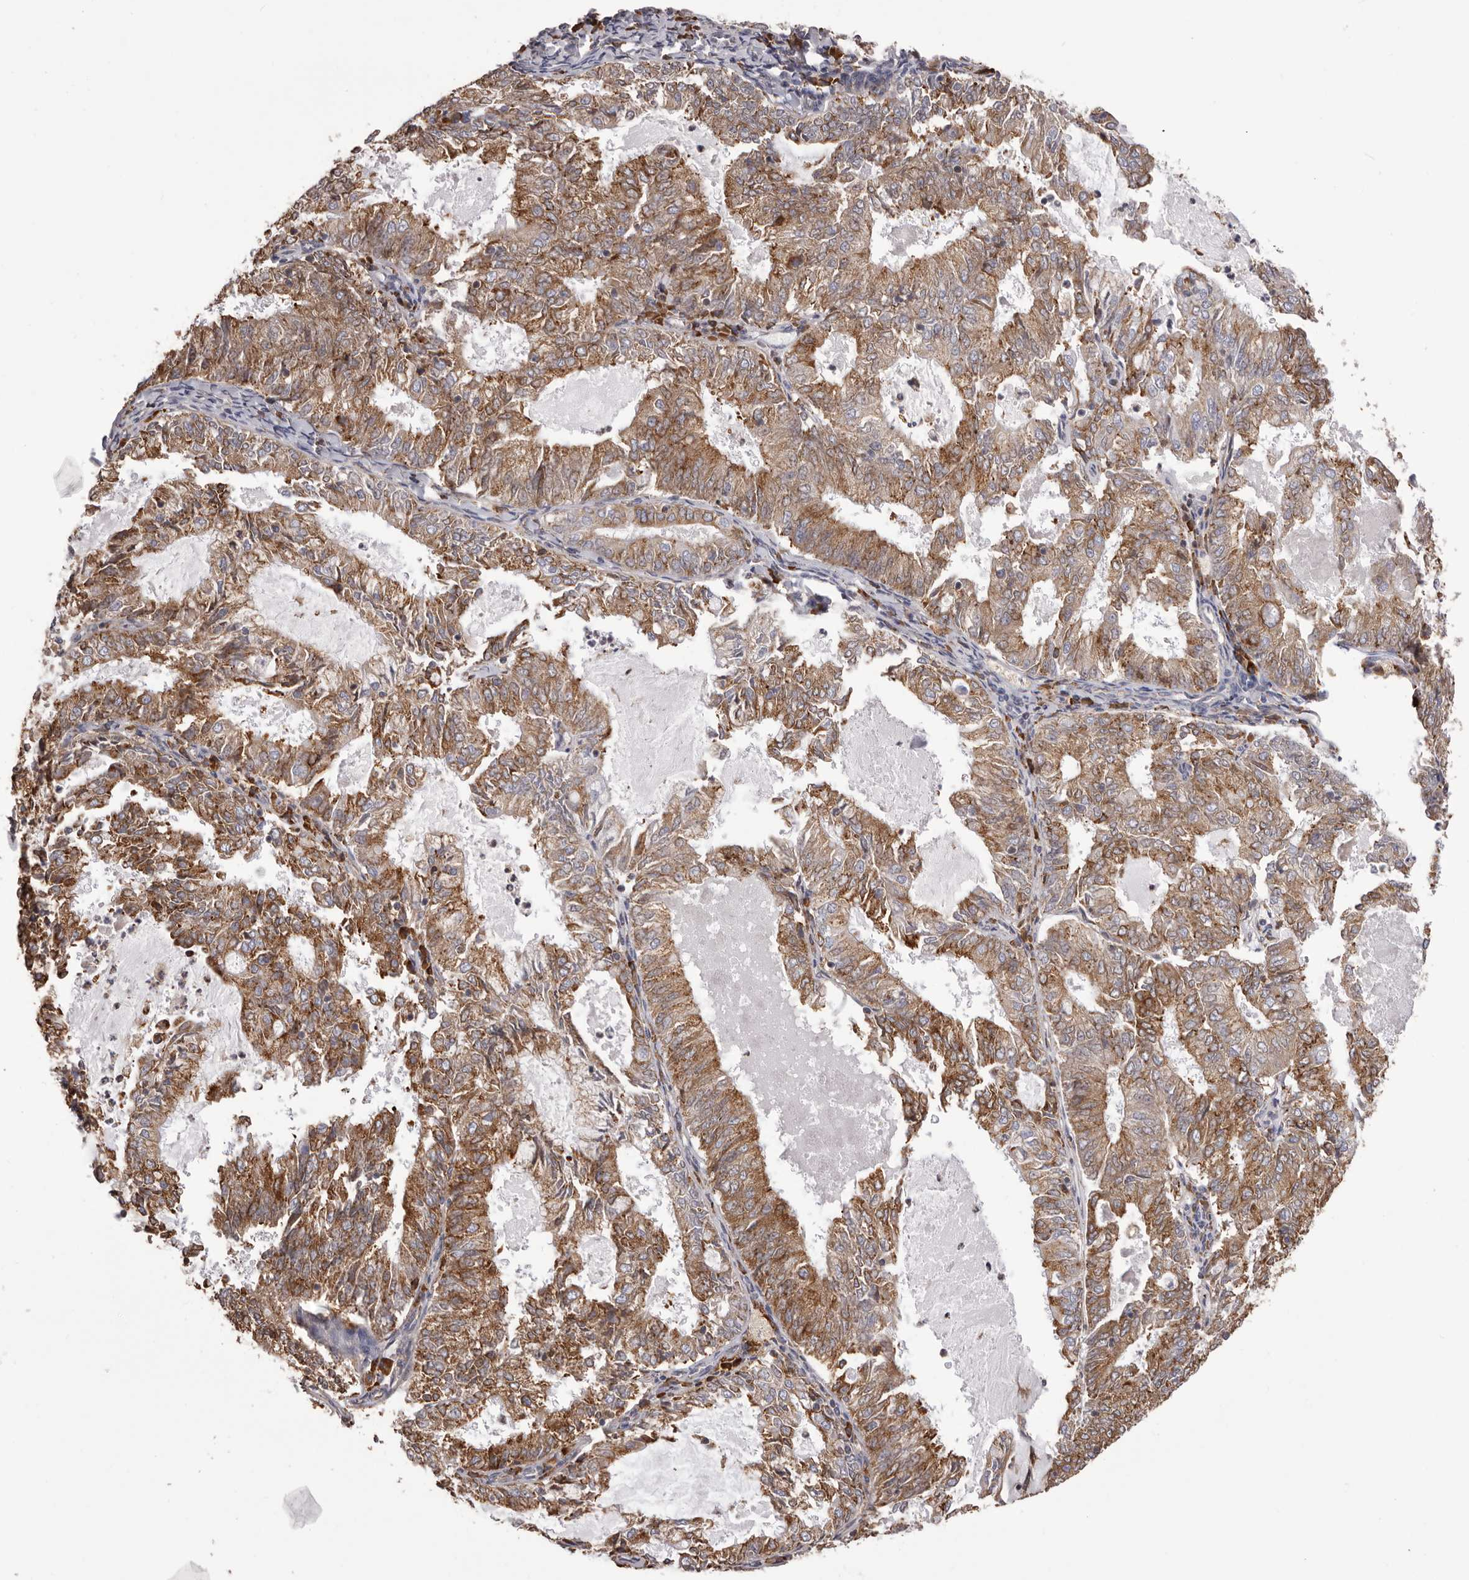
{"staining": {"intensity": "moderate", "quantity": ">75%", "location": "cytoplasmic/membranous"}, "tissue": "endometrial cancer", "cell_type": "Tumor cells", "image_type": "cancer", "snomed": [{"axis": "morphology", "description": "Adenocarcinoma, NOS"}, {"axis": "topography", "description": "Endometrium"}], "caption": "Human endometrial adenocarcinoma stained with a brown dye displays moderate cytoplasmic/membranous positive expression in about >75% of tumor cells.", "gene": "QRSL1", "patient": {"sex": "female", "age": 57}}